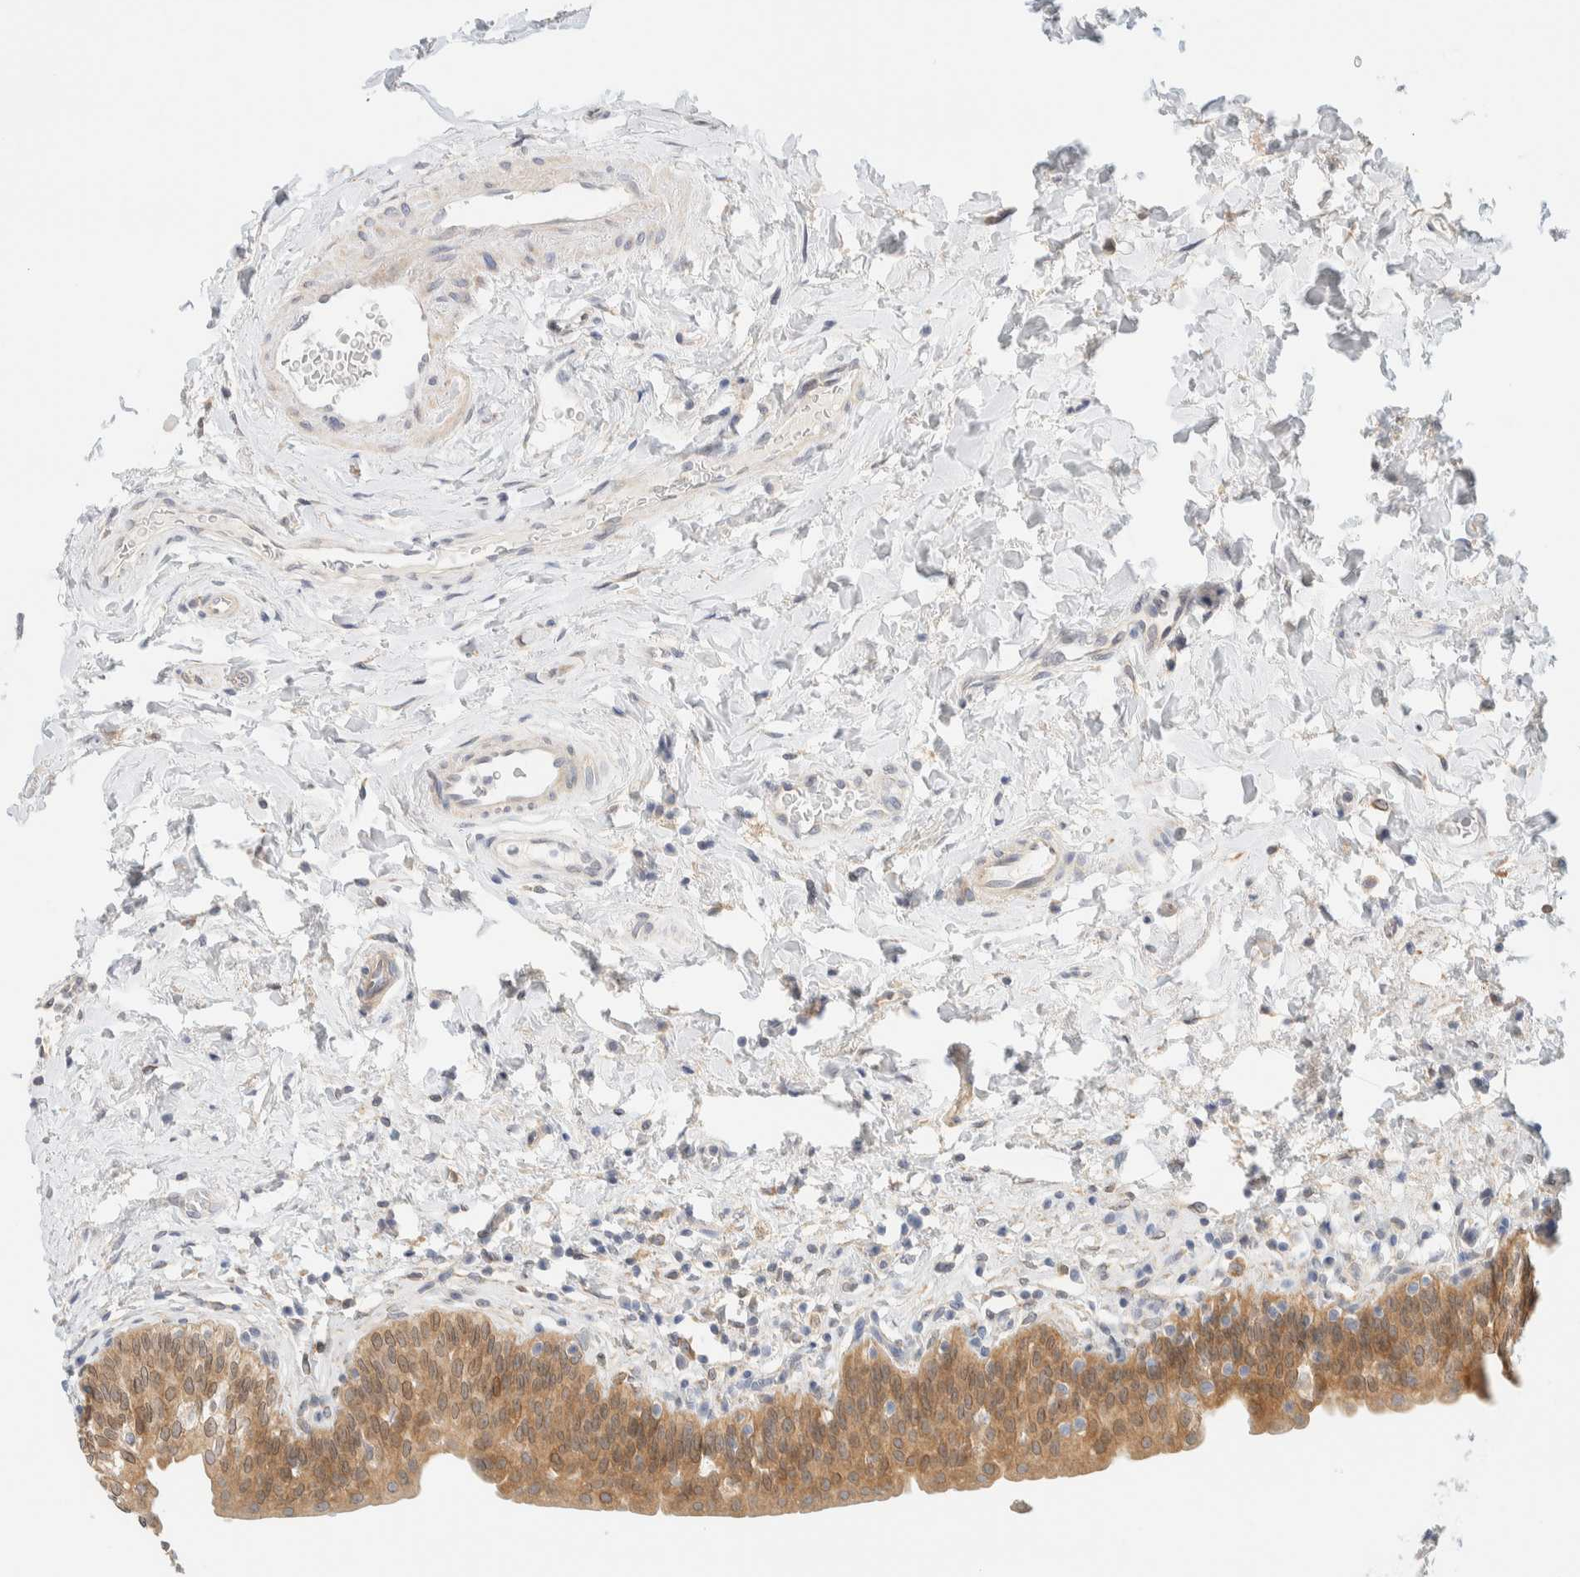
{"staining": {"intensity": "moderate", "quantity": ">75%", "location": "cytoplasmic/membranous"}, "tissue": "urinary bladder", "cell_type": "Urothelial cells", "image_type": "normal", "snomed": [{"axis": "morphology", "description": "Normal tissue, NOS"}, {"axis": "topography", "description": "Urinary bladder"}], "caption": "The micrograph demonstrates a brown stain indicating the presence of a protein in the cytoplasmic/membranous of urothelial cells in urinary bladder. (DAB (3,3'-diaminobenzidine) = brown stain, brightfield microscopy at high magnification).", "gene": "NT5C", "patient": {"sex": "male", "age": 83}}